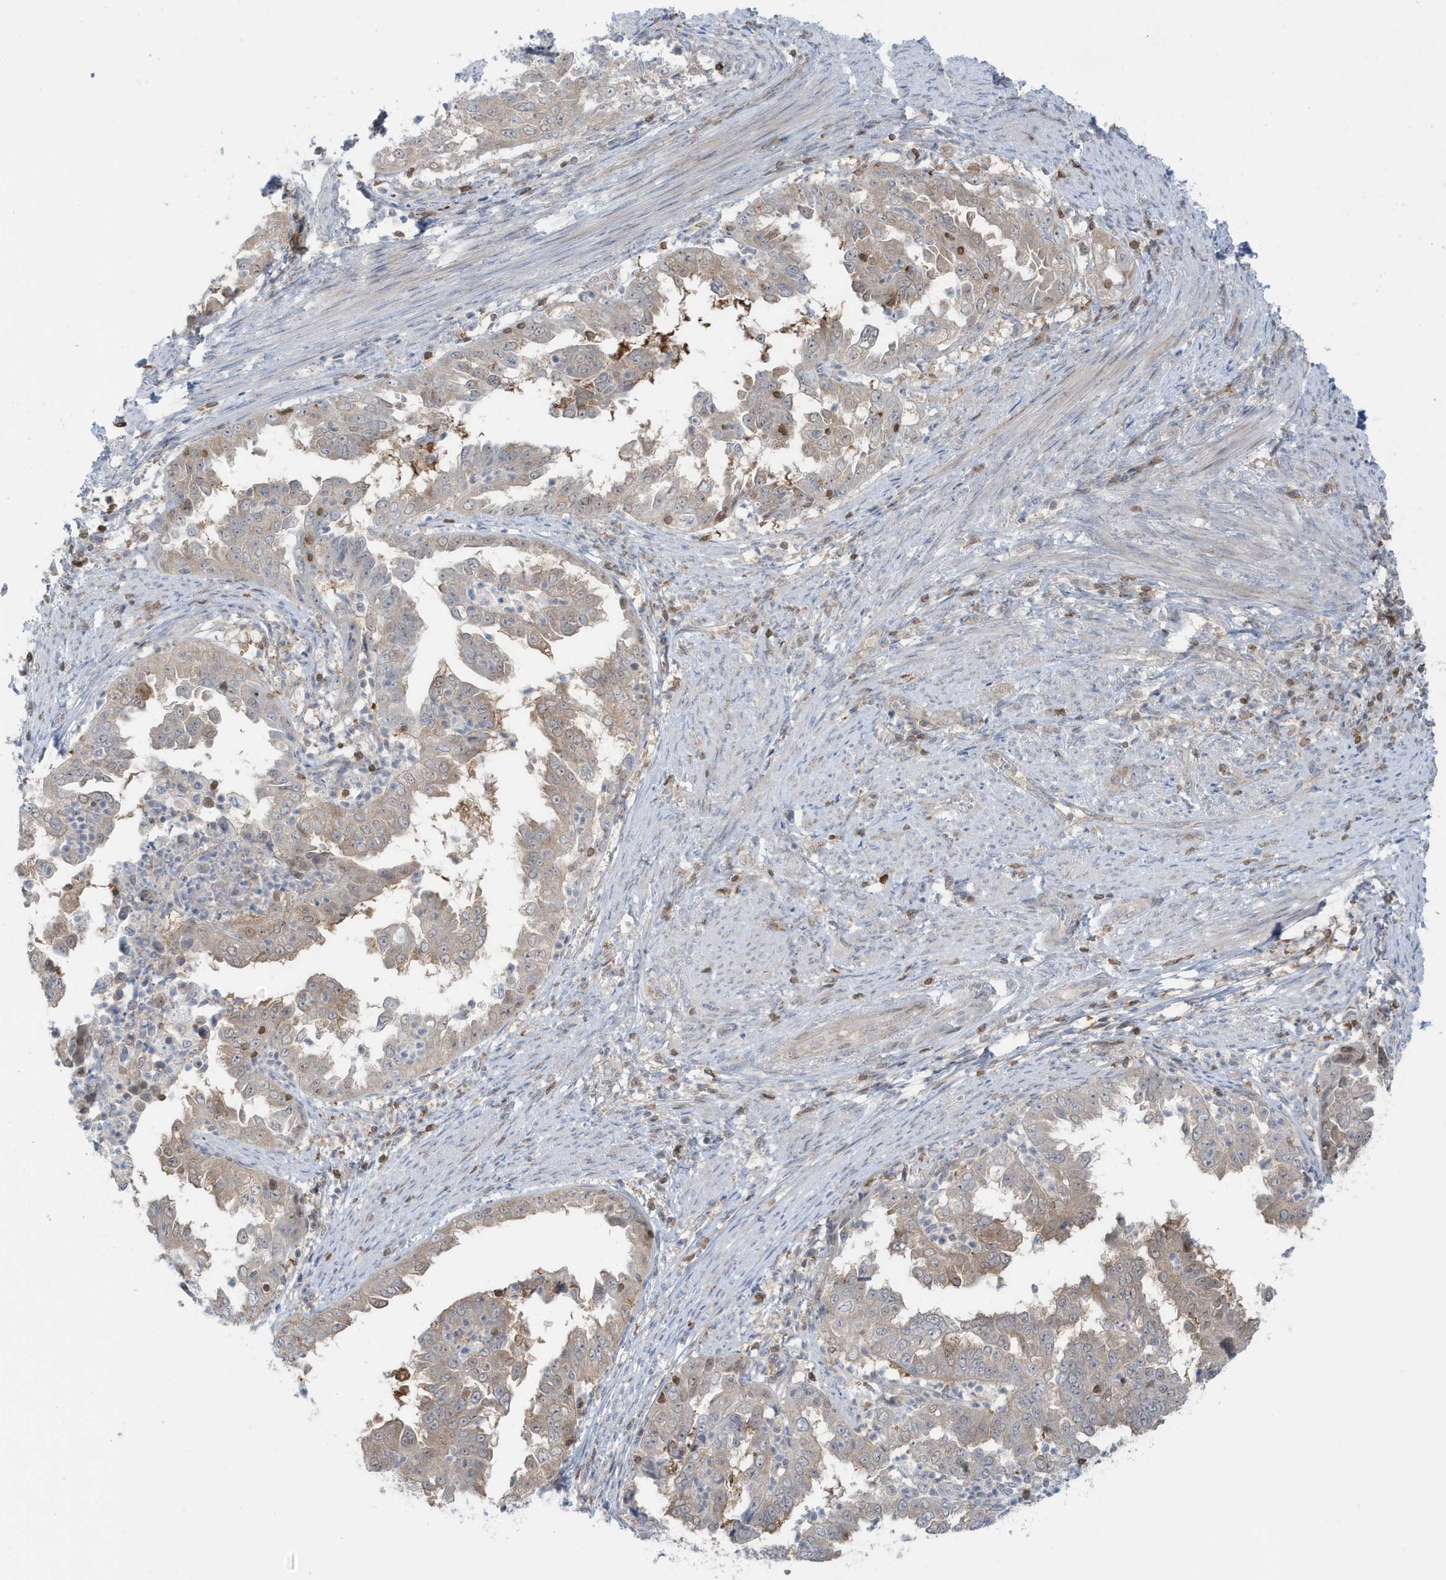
{"staining": {"intensity": "weak", "quantity": "25%-75%", "location": "cytoplasmic/membranous"}, "tissue": "endometrial cancer", "cell_type": "Tumor cells", "image_type": "cancer", "snomed": [{"axis": "morphology", "description": "Adenocarcinoma, NOS"}, {"axis": "topography", "description": "Endometrium"}], "caption": "Immunohistochemistry (IHC) (DAB (3,3'-diaminobenzidine)) staining of human endometrial cancer (adenocarcinoma) demonstrates weak cytoplasmic/membranous protein staining in approximately 25%-75% of tumor cells. Using DAB (3,3'-diaminobenzidine) (brown) and hematoxylin (blue) stains, captured at high magnification using brightfield microscopy.", "gene": "OGA", "patient": {"sex": "female", "age": 85}}